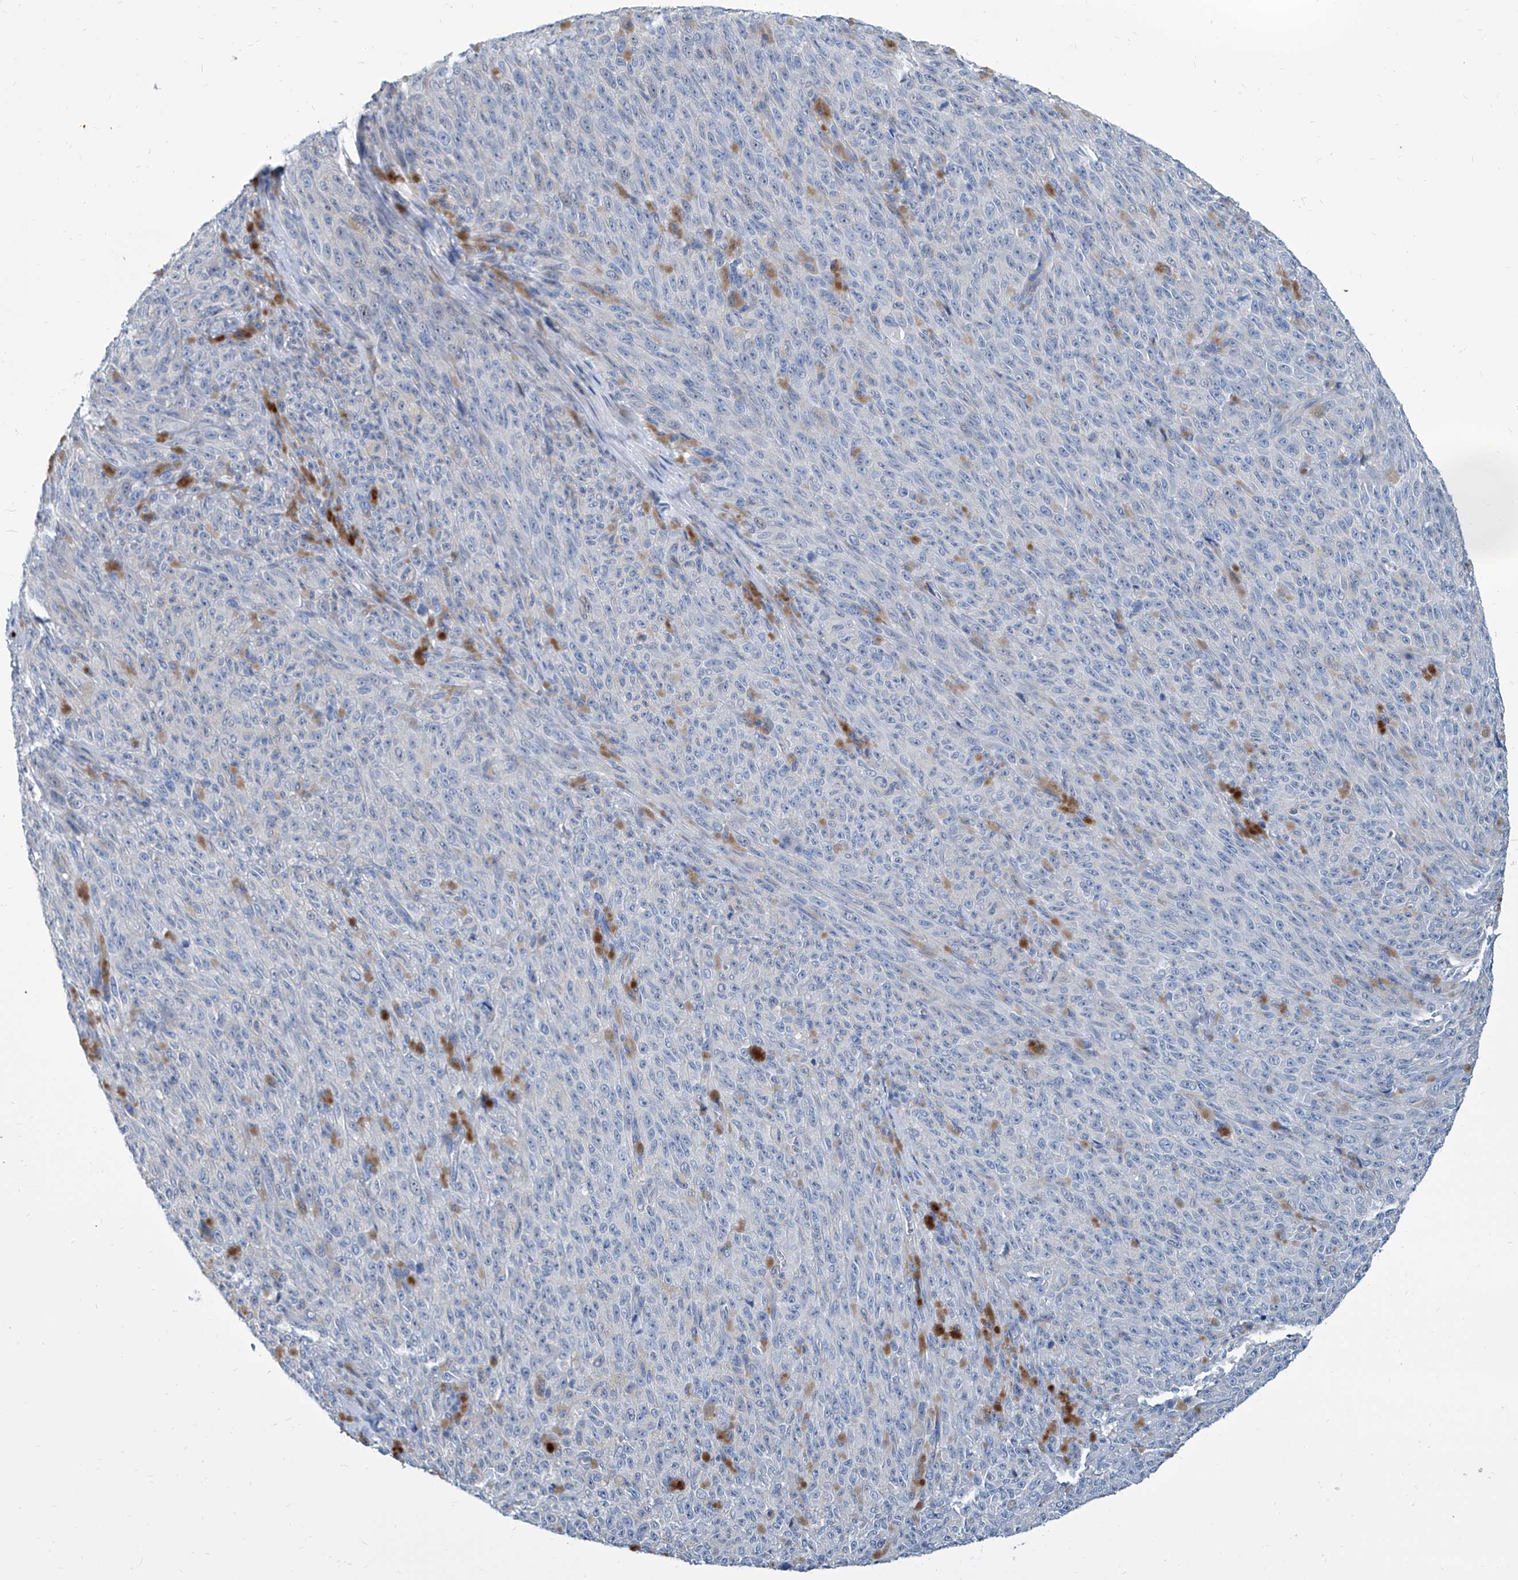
{"staining": {"intensity": "negative", "quantity": "none", "location": "none"}, "tissue": "melanoma", "cell_type": "Tumor cells", "image_type": "cancer", "snomed": [{"axis": "morphology", "description": "Malignant melanoma, NOS"}, {"axis": "topography", "description": "Skin"}], "caption": "Protein analysis of malignant melanoma displays no significant staining in tumor cells. (Brightfield microscopy of DAB (3,3'-diaminobenzidine) immunohistochemistry at high magnification).", "gene": "ZNF519", "patient": {"sex": "female", "age": 82}}